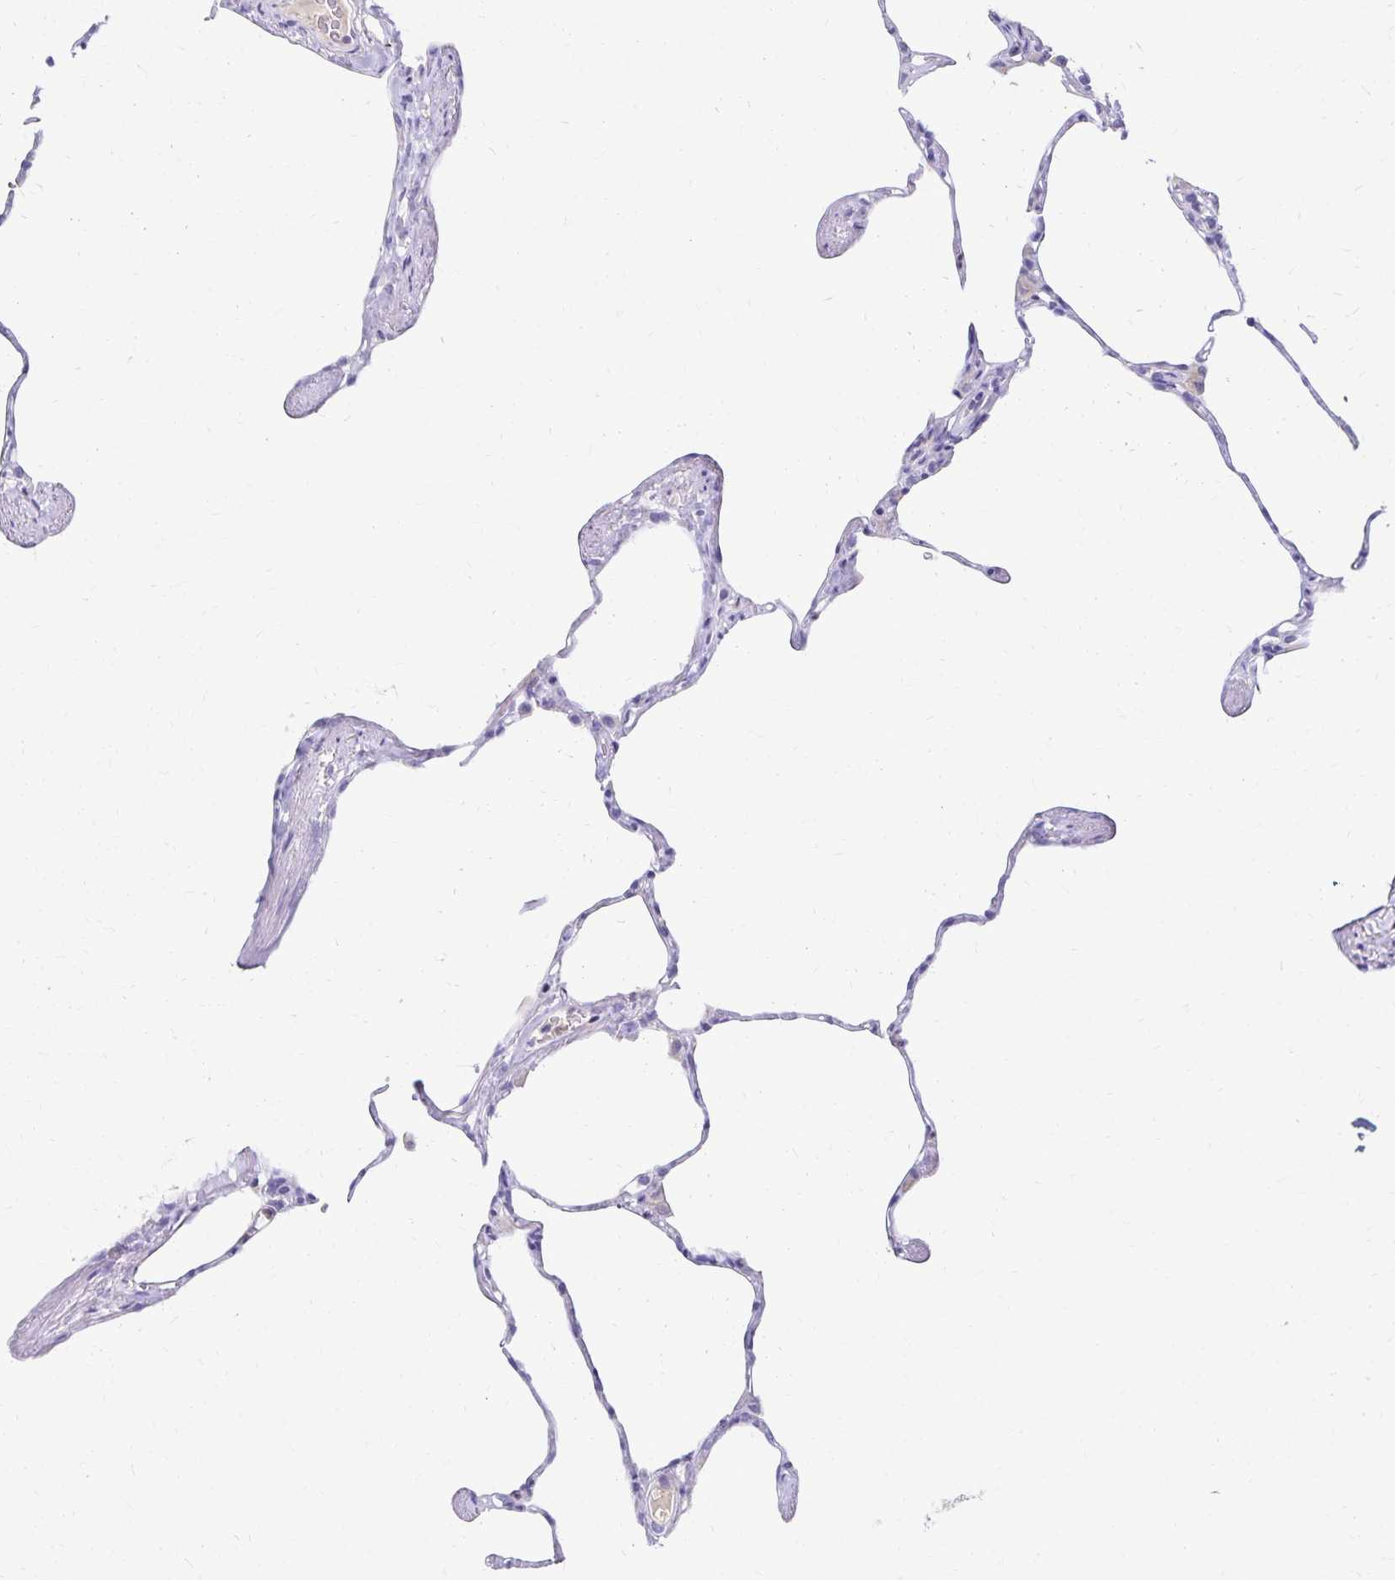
{"staining": {"intensity": "weak", "quantity": "<25%", "location": "cytoplasmic/membranous"}, "tissue": "lung", "cell_type": "Alveolar cells", "image_type": "normal", "snomed": [{"axis": "morphology", "description": "Normal tissue, NOS"}, {"axis": "topography", "description": "Lung"}], "caption": "A high-resolution photomicrograph shows immunohistochemistry staining of unremarkable lung, which demonstrates no significant staining in alveolar cells. Brightfield microscopy of IHC stained with DAB (3,3'-diaminobenzidine) (brown) and hematoxylin (blue), captured at high magnification.", "gene": "PAX5", "patient": {"sex": "male", "age": 65}}